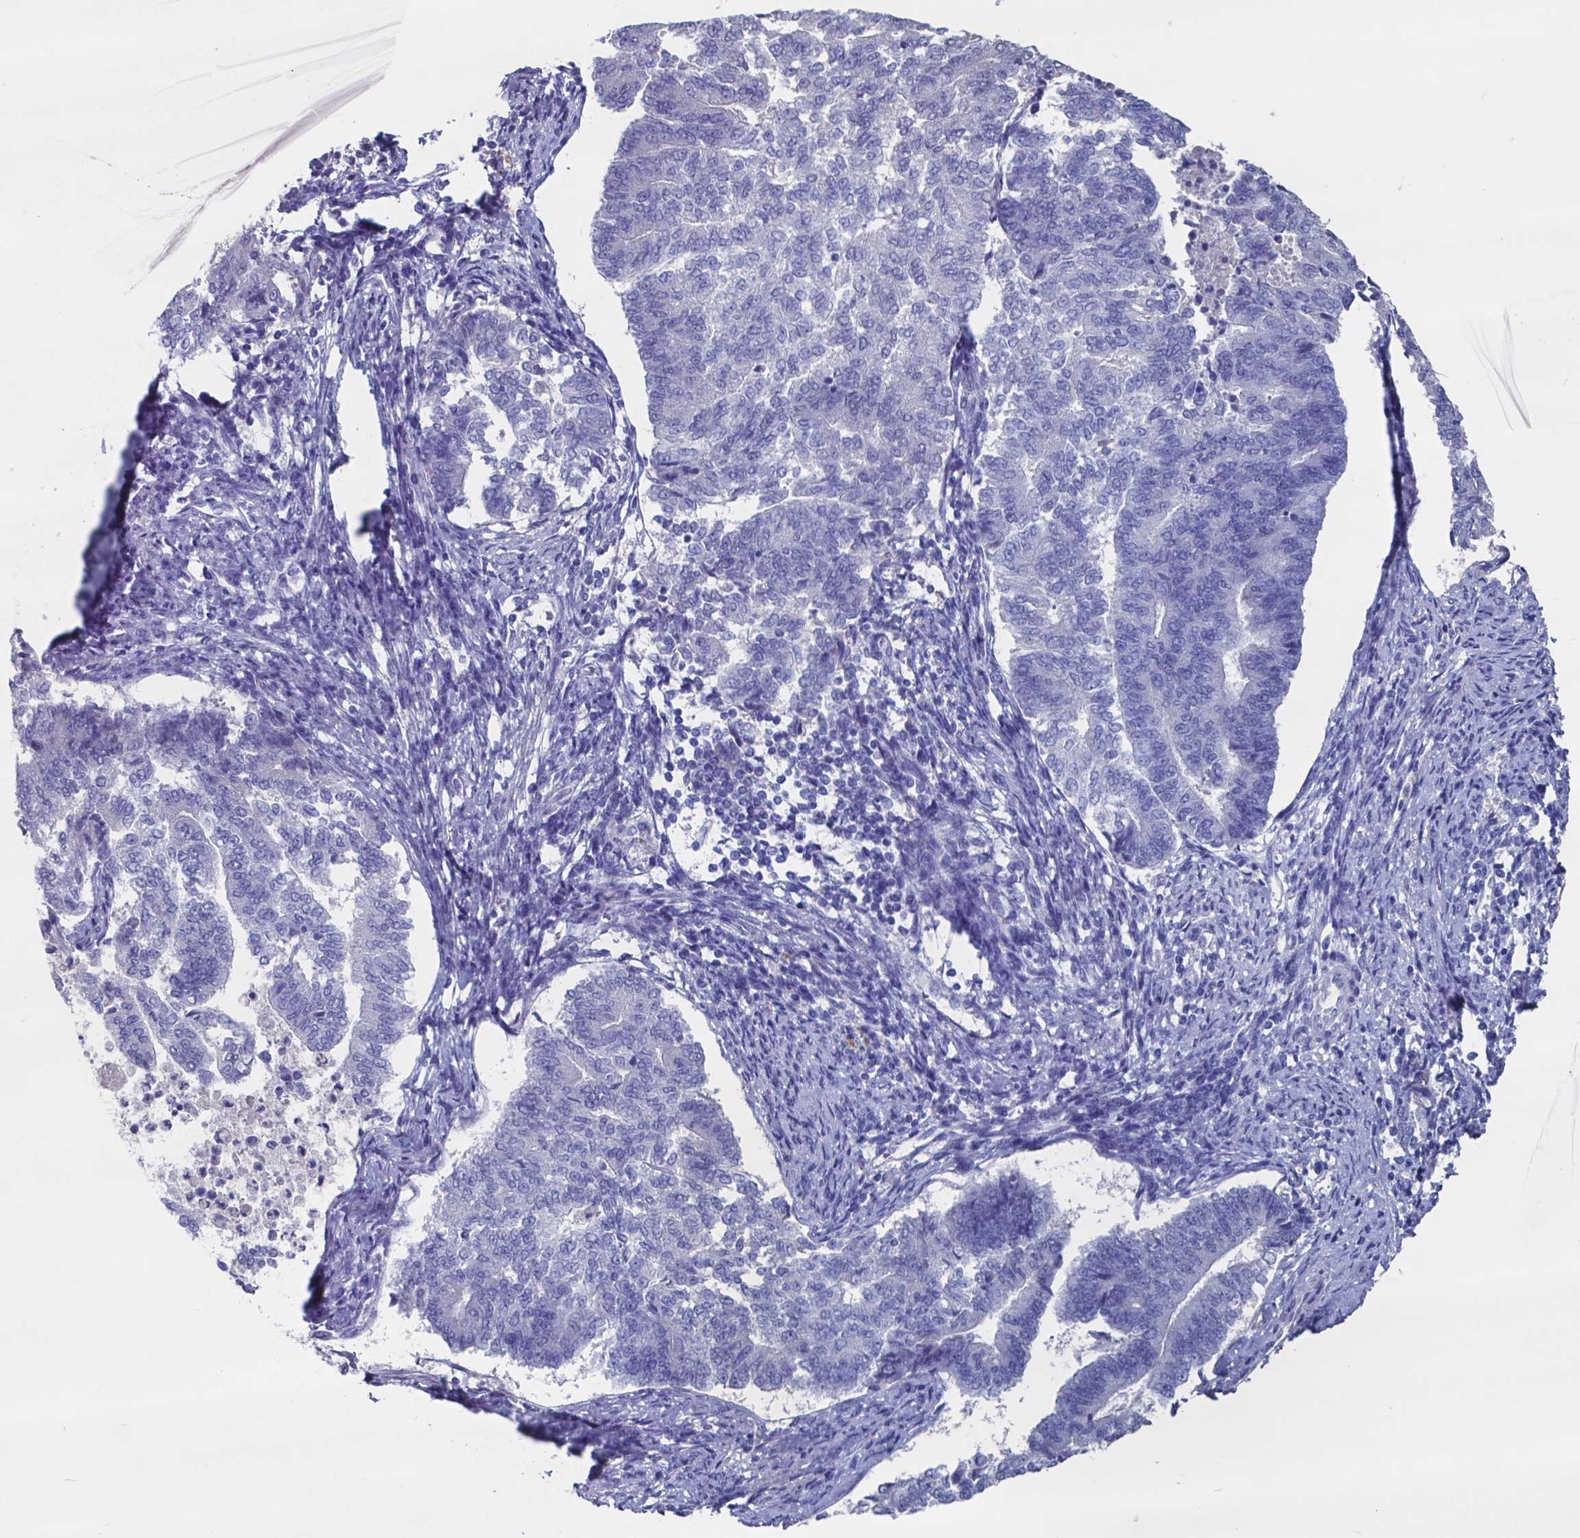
{"staining": {"intensity": "negative", "quantity": "none", "location": "none"}, "tissue": "endometrial cancer", "cell_type": "Tumor cells", "image_type": "cancer", "snomed": [{"axis": "morphology", "description": "Adenocarcinoma, NOS"}, {"axis": "topography", "description": "Endometrium"}], "caption": "Immunohistochemical staining of human endometrial cancer reveals no significant expression in tumor cells. Brightfield microscopy of IHC stained with DAB (3,3'-diaminobenzidine) (brown) and hematoxylin (blue), captured at high magnification.", "gene": "TTR", "patient": {"sex": "female", "age": 65}}